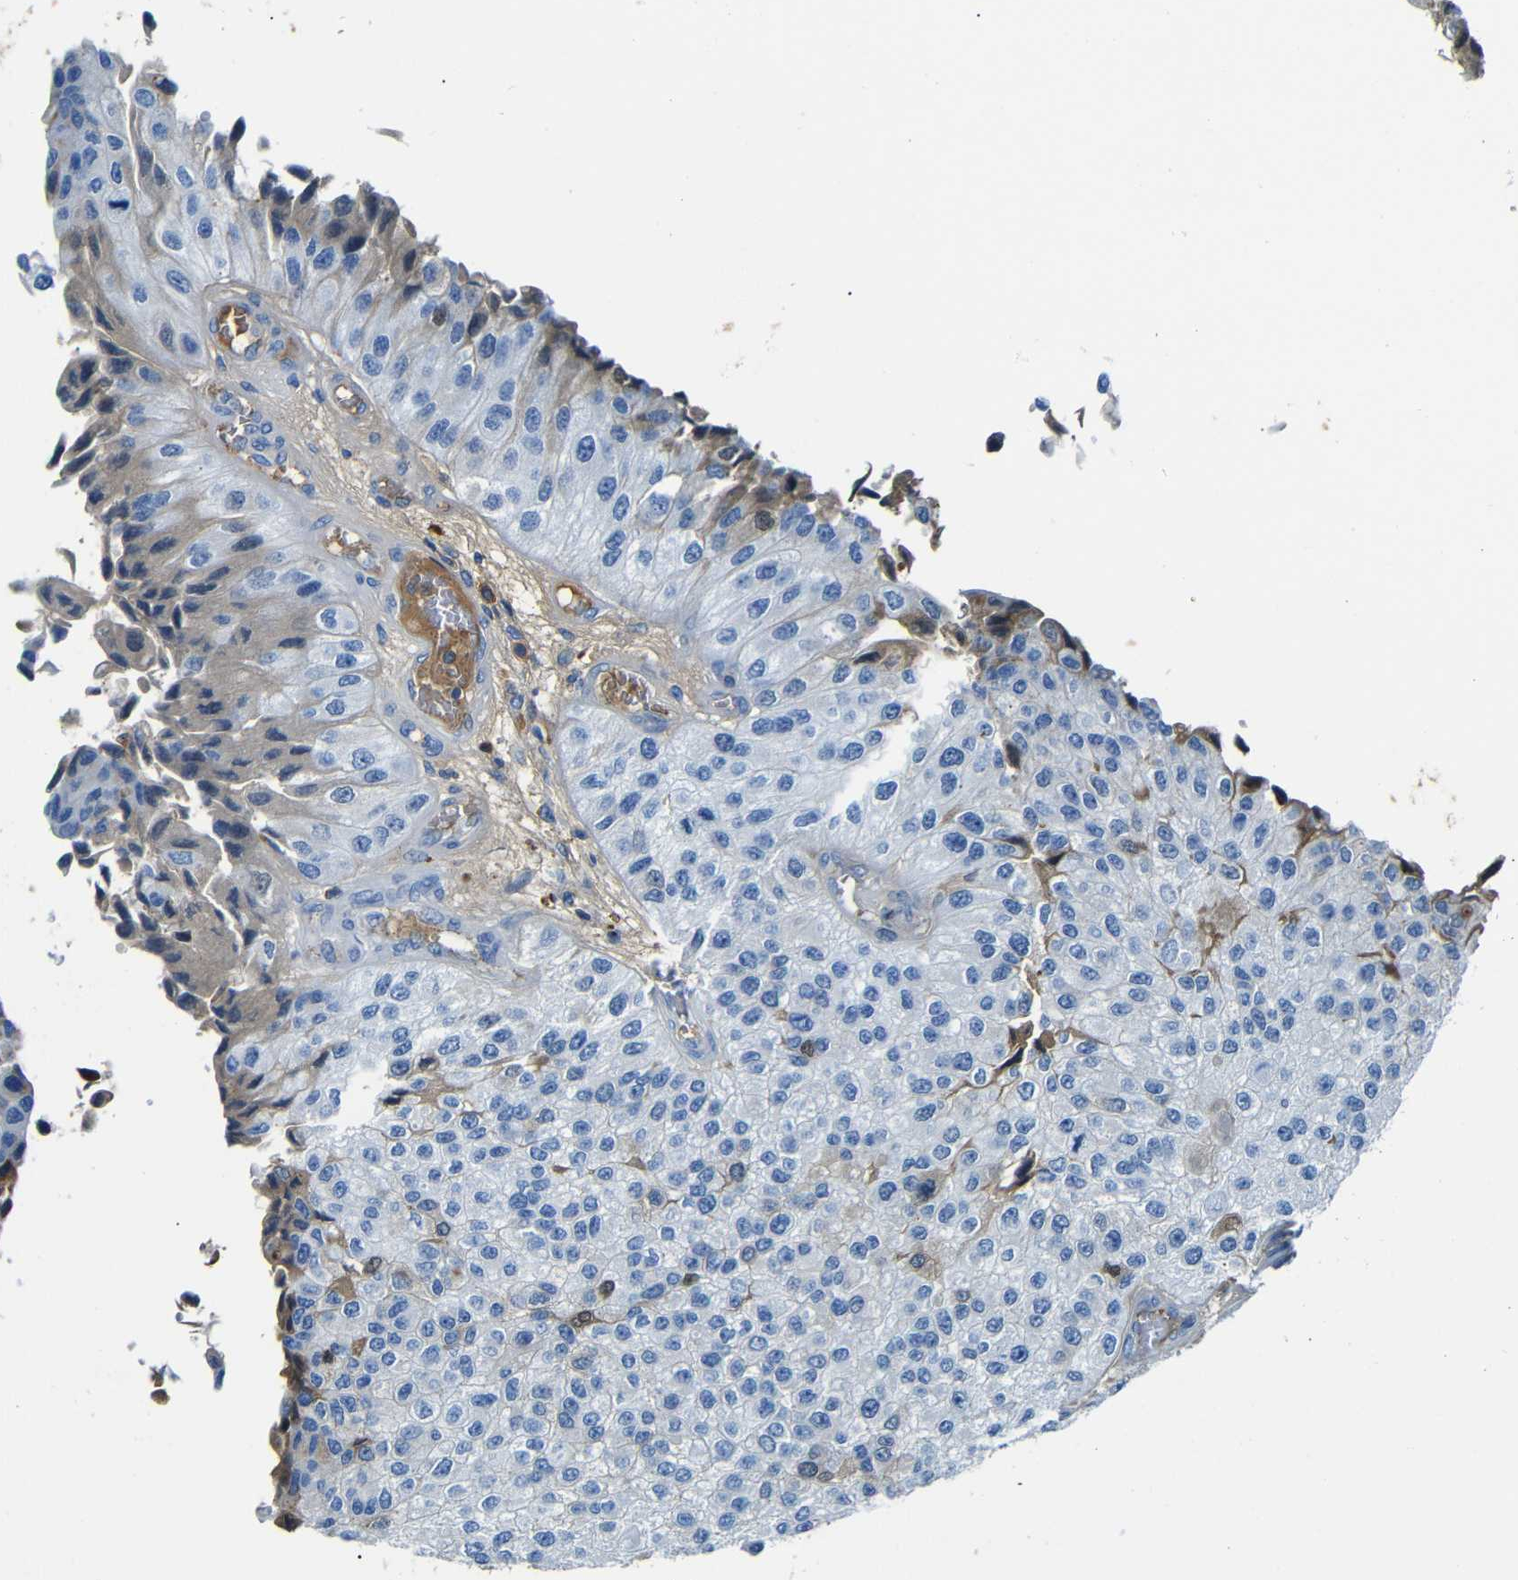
{"staining": {"intensity": "negative", "quantity": "none", "location": "none"}, "tissue": "urothelial cancer", "cell_type": "Tumor cells", "image_type": "cancer", "snomed": [{"axis": "morphology", "description": "Urothelial carcinoma, High grade"}, {"axis": "topography", "description": "Kidney"}, {"axis": "topography", "description": "Urinary bladder"}], "caption": "DAB (3,3'-diaminobenzidine) immunohistochemical staining of urothelial cancer reveals no significant expression in tumor cells.", "gene": "SERPINA1", "patient": {"sex": "male", "age": 77}}